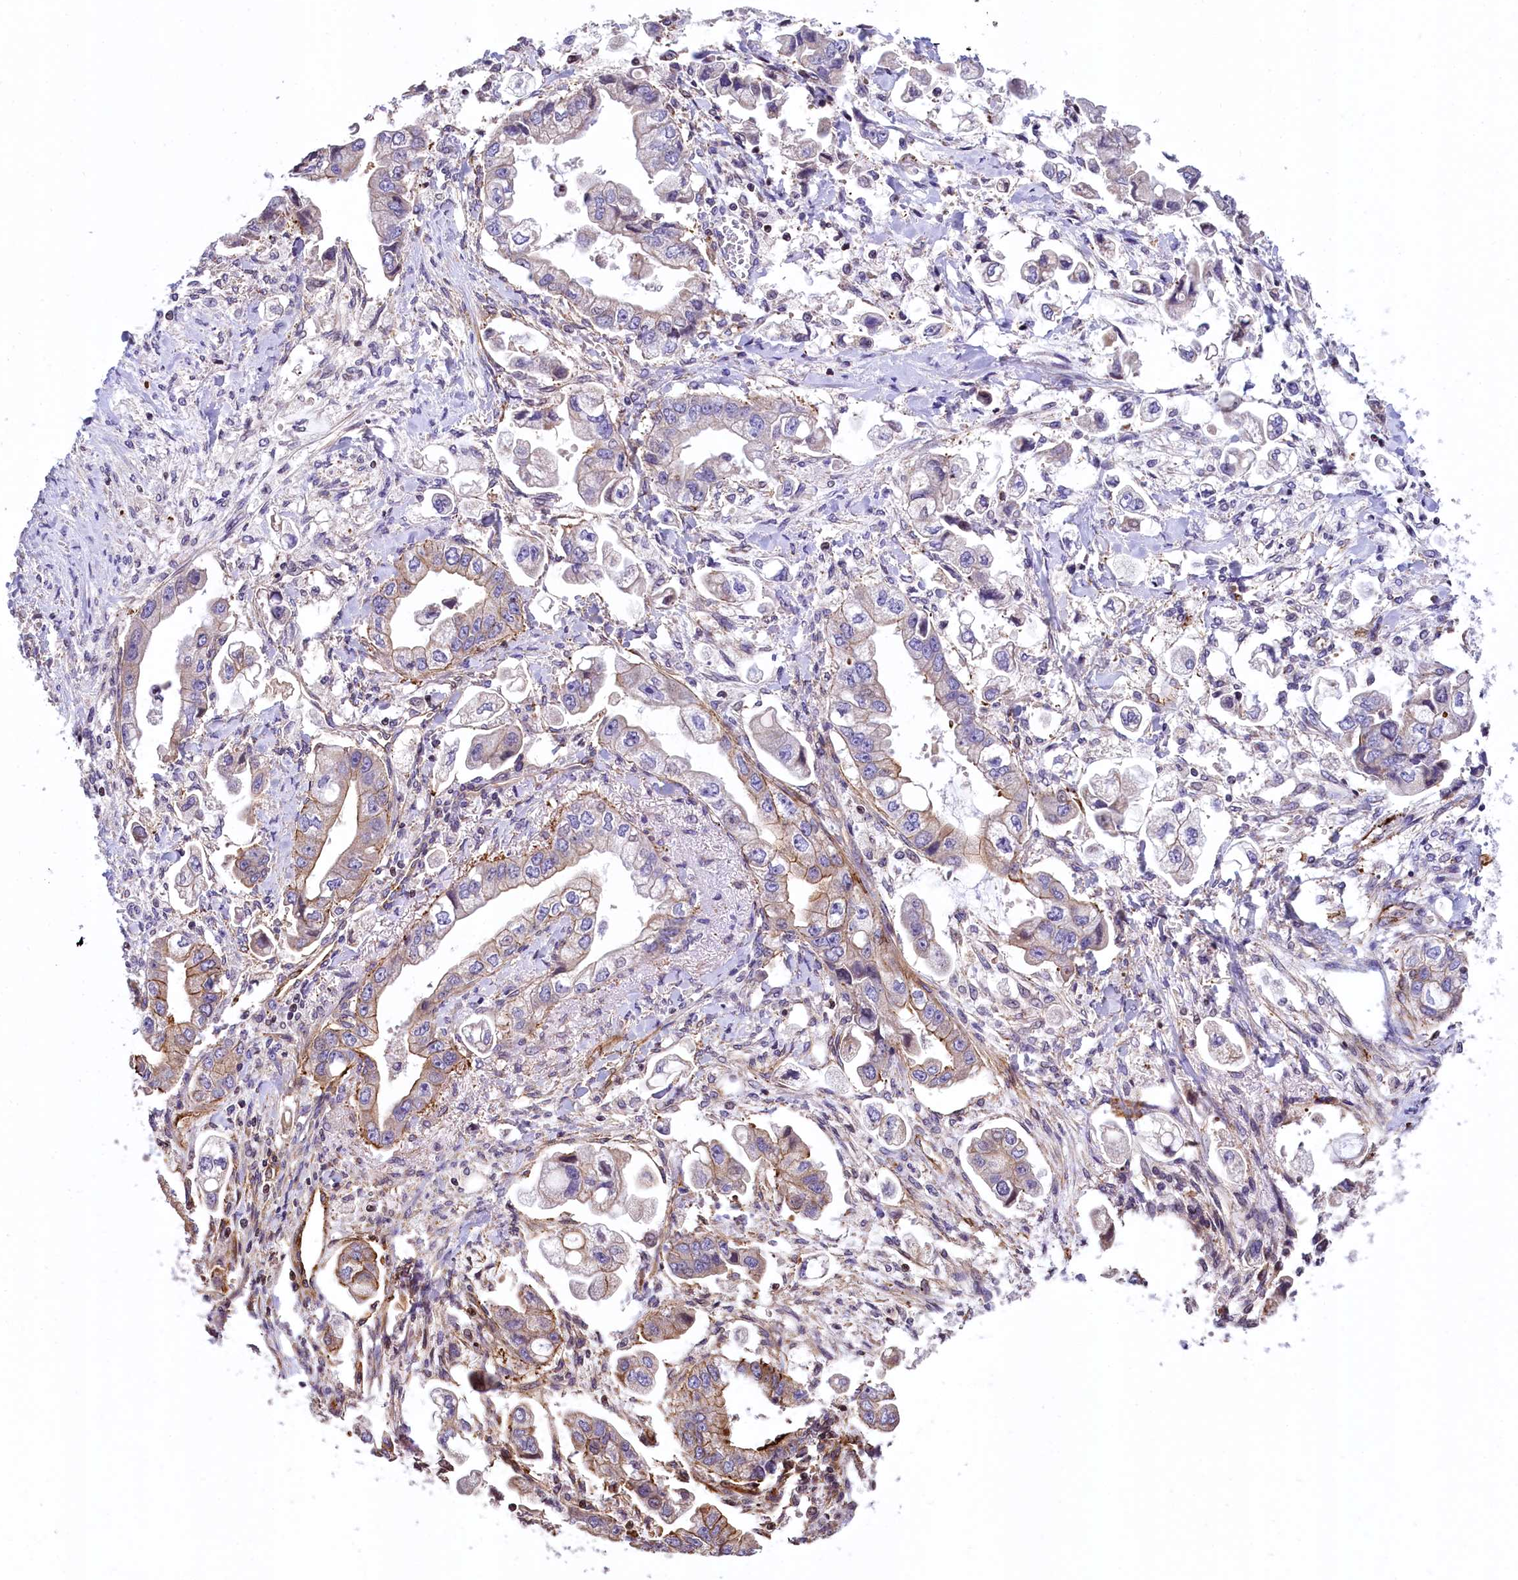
{"staining": {"intensity": "moderate", "quantity": "<25%", "location": "cytoplasmic/membranous"}, "tissue": "stomach cancer", "cell_type": "Tumor cells", "image_type": "cancer", "snomed": [{"axis": "morphology", "description": "Adenocarcinoma, NOS"}, {"axis": "topography", "description": "Stomach"}], "caption": "Approximately <25% of tumor cells in human adenocarcinoma (stomach) reveal moderate cytoplasmic/membranous protein positivity as visualized by brown immunohistochemical staining.", "gene": "ZNF2", "patient": {"sex": "male", "age": 62}}